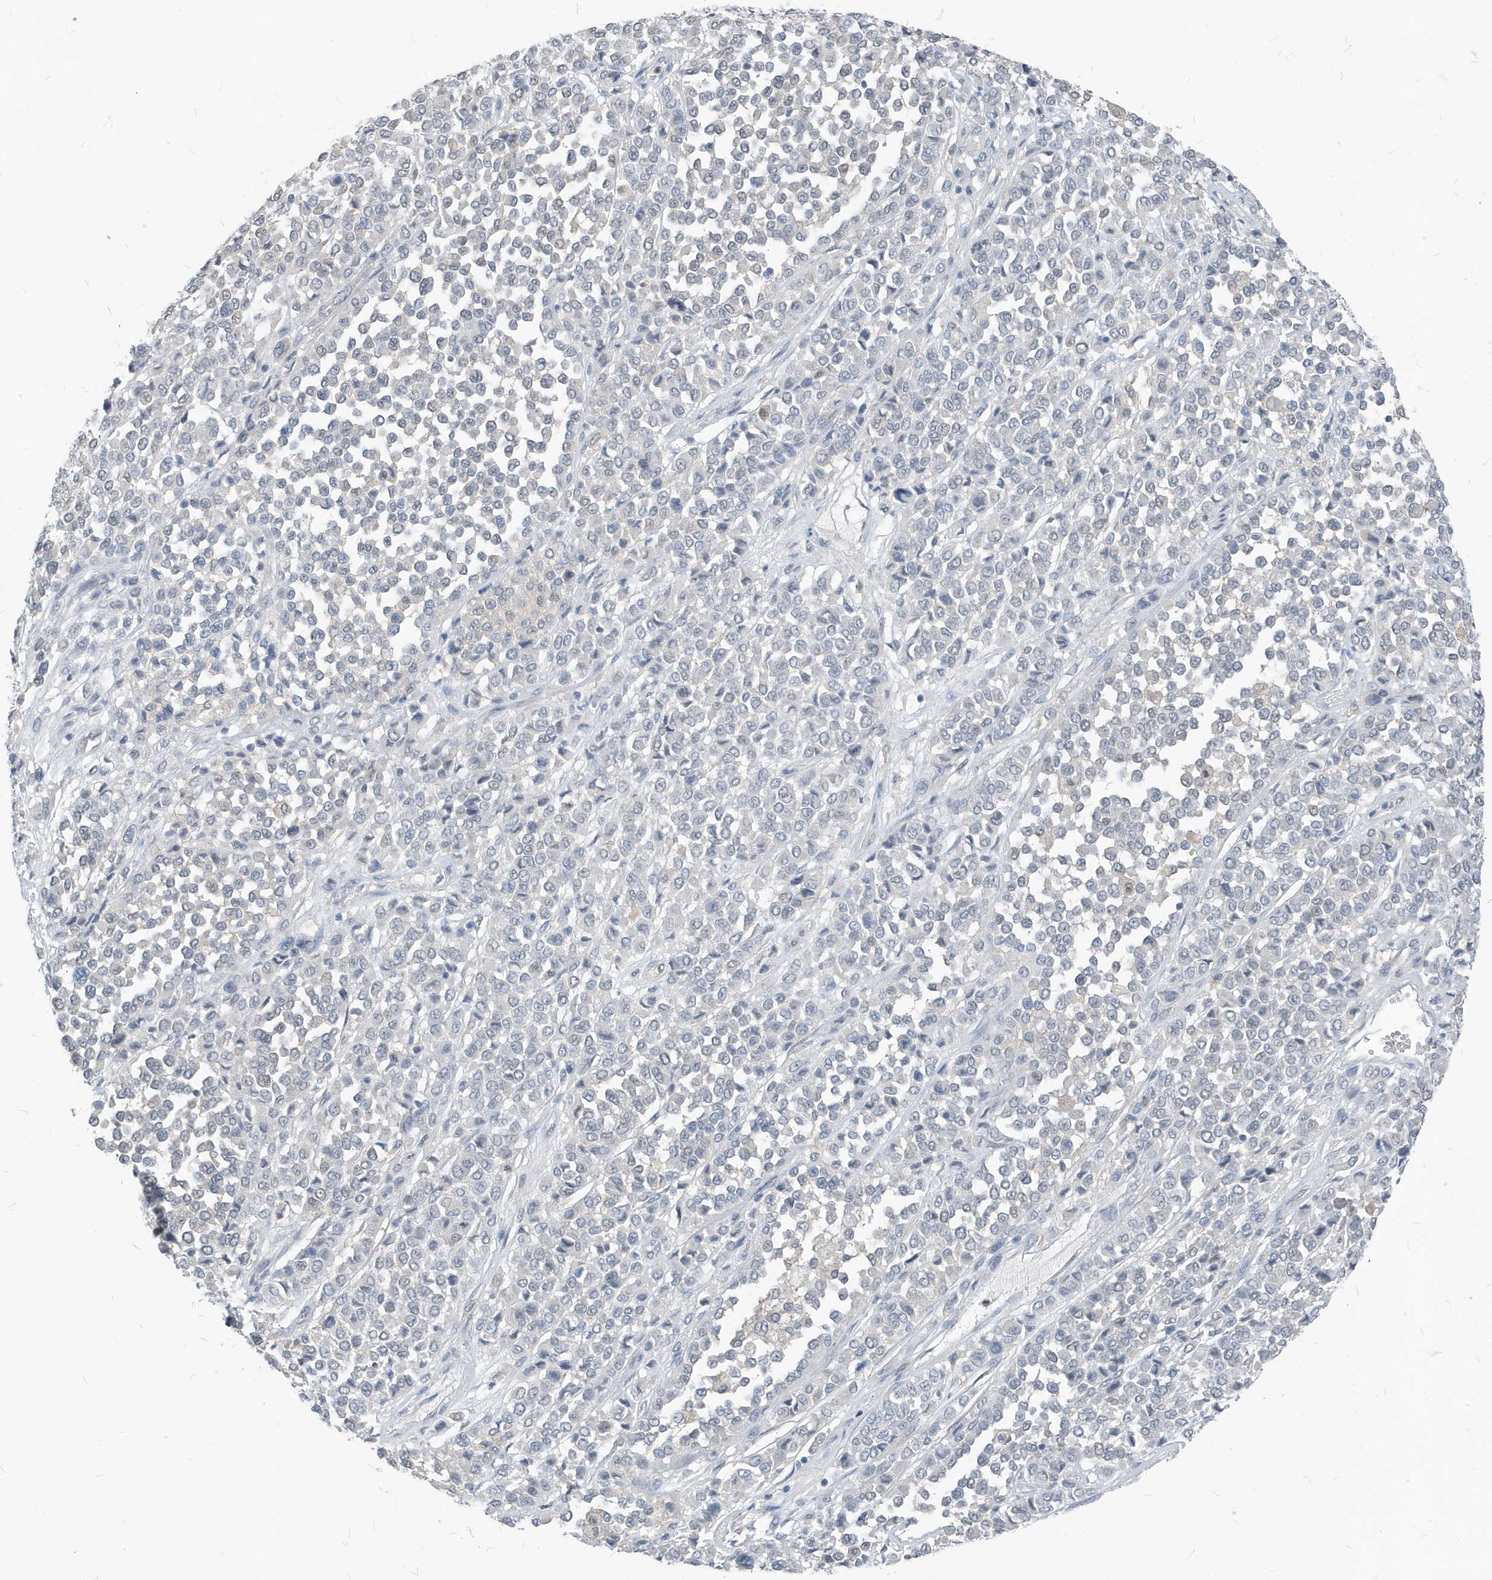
{"staining": {"intensity": "negative", "quantity": "none", "location": "none"}, "tissue": "melanoma", "cell_type": "Tumor cells", "image_type": "cancer", "snomed": [{"axis": "morphology", "description": "Malignant melanoma, Metastatic site"}, {"axis": "topography", "description": "Pancreas"}], "caption": "DAB immunohistochemical staining of human malignant melanoma (metastatic site) displays no significant positivity in tumor cells.", "gene": "NCOA7", "patient": {"sex": "female", "age": 30}}